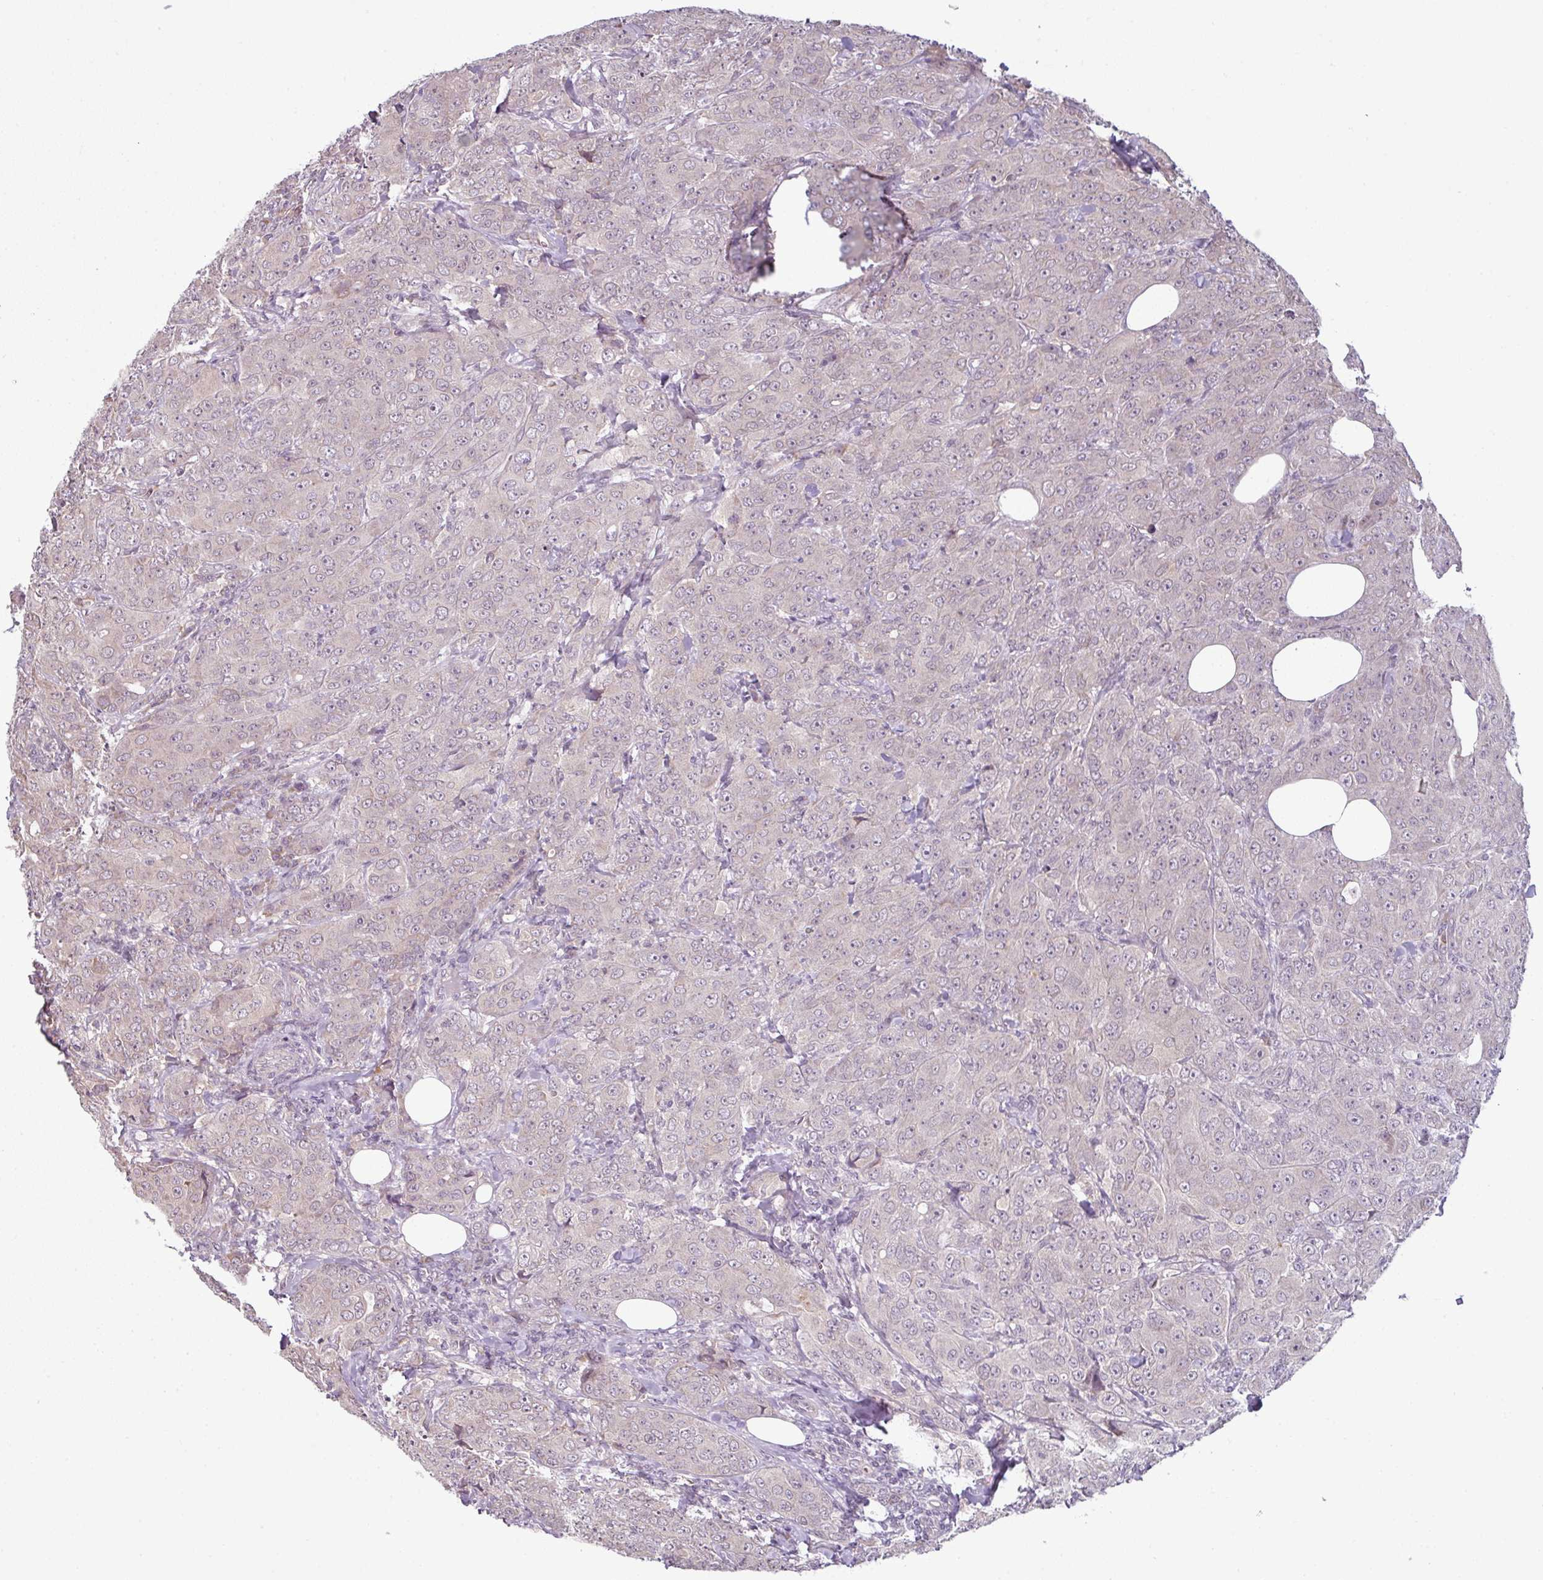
{"staining": {"intensity": "negative", "quantity": "none", "location": "none"}, "tissue": "breast cancer", "cell_type": "Tumor cells", "image_type": "cancer", "snomed": [{"axis": "morphology", "description": "Duct carcinoma"}, {"axis": "topography", "description": "Breast"}], "caption": "An immunohistochemistry (IHC) micrograph of breast cancer (infiltrating ductal carcinoma) is shown. There is no staining in tumor cells of breast cancer (infiltrating ductal carcinoma). (Immunohistochemistry, brightfield microscopy, high magnification).", "gene": "OR52D1", "patient": {"sex": "female", "age": 43}}